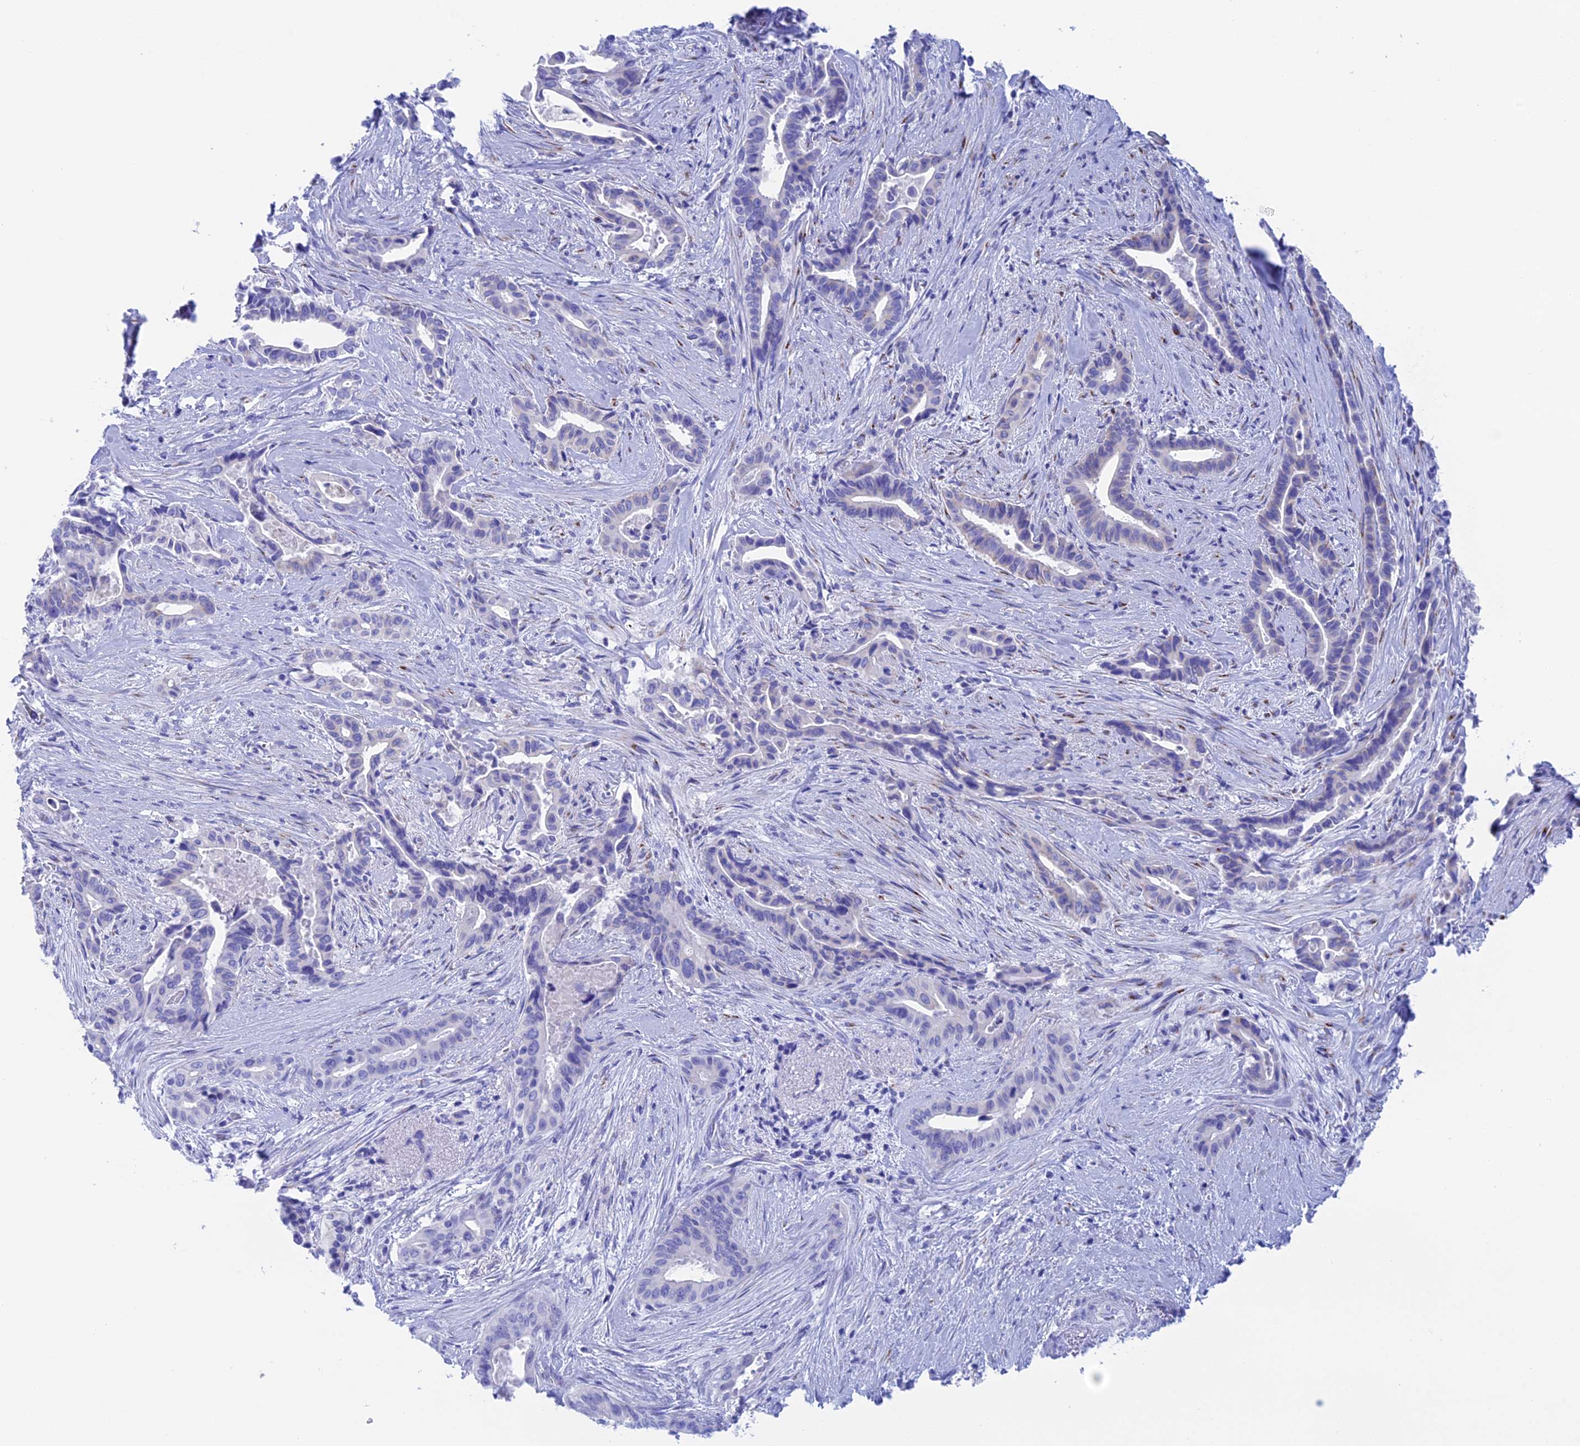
{"staining": {"intensity": "negative", "quantity": "none", "location": "none"}, "tissue": "pancreatic cancer", "cell_type": "Tumor cells", "image_type": "cancer", "snomed": [{"axis": "morphology", "description": "Adenocarcinoma, NOS"}, {"axis": "topography", "description": "Pancreas"}], "caption": "The immunohistochemistry (IHC) histopathology image has no significant positivity in tumor cells of adenocarcinoma (pancreatic) tissue.", "gene": "ERICH4", "patient": {"sex": "female", "age": 77}}